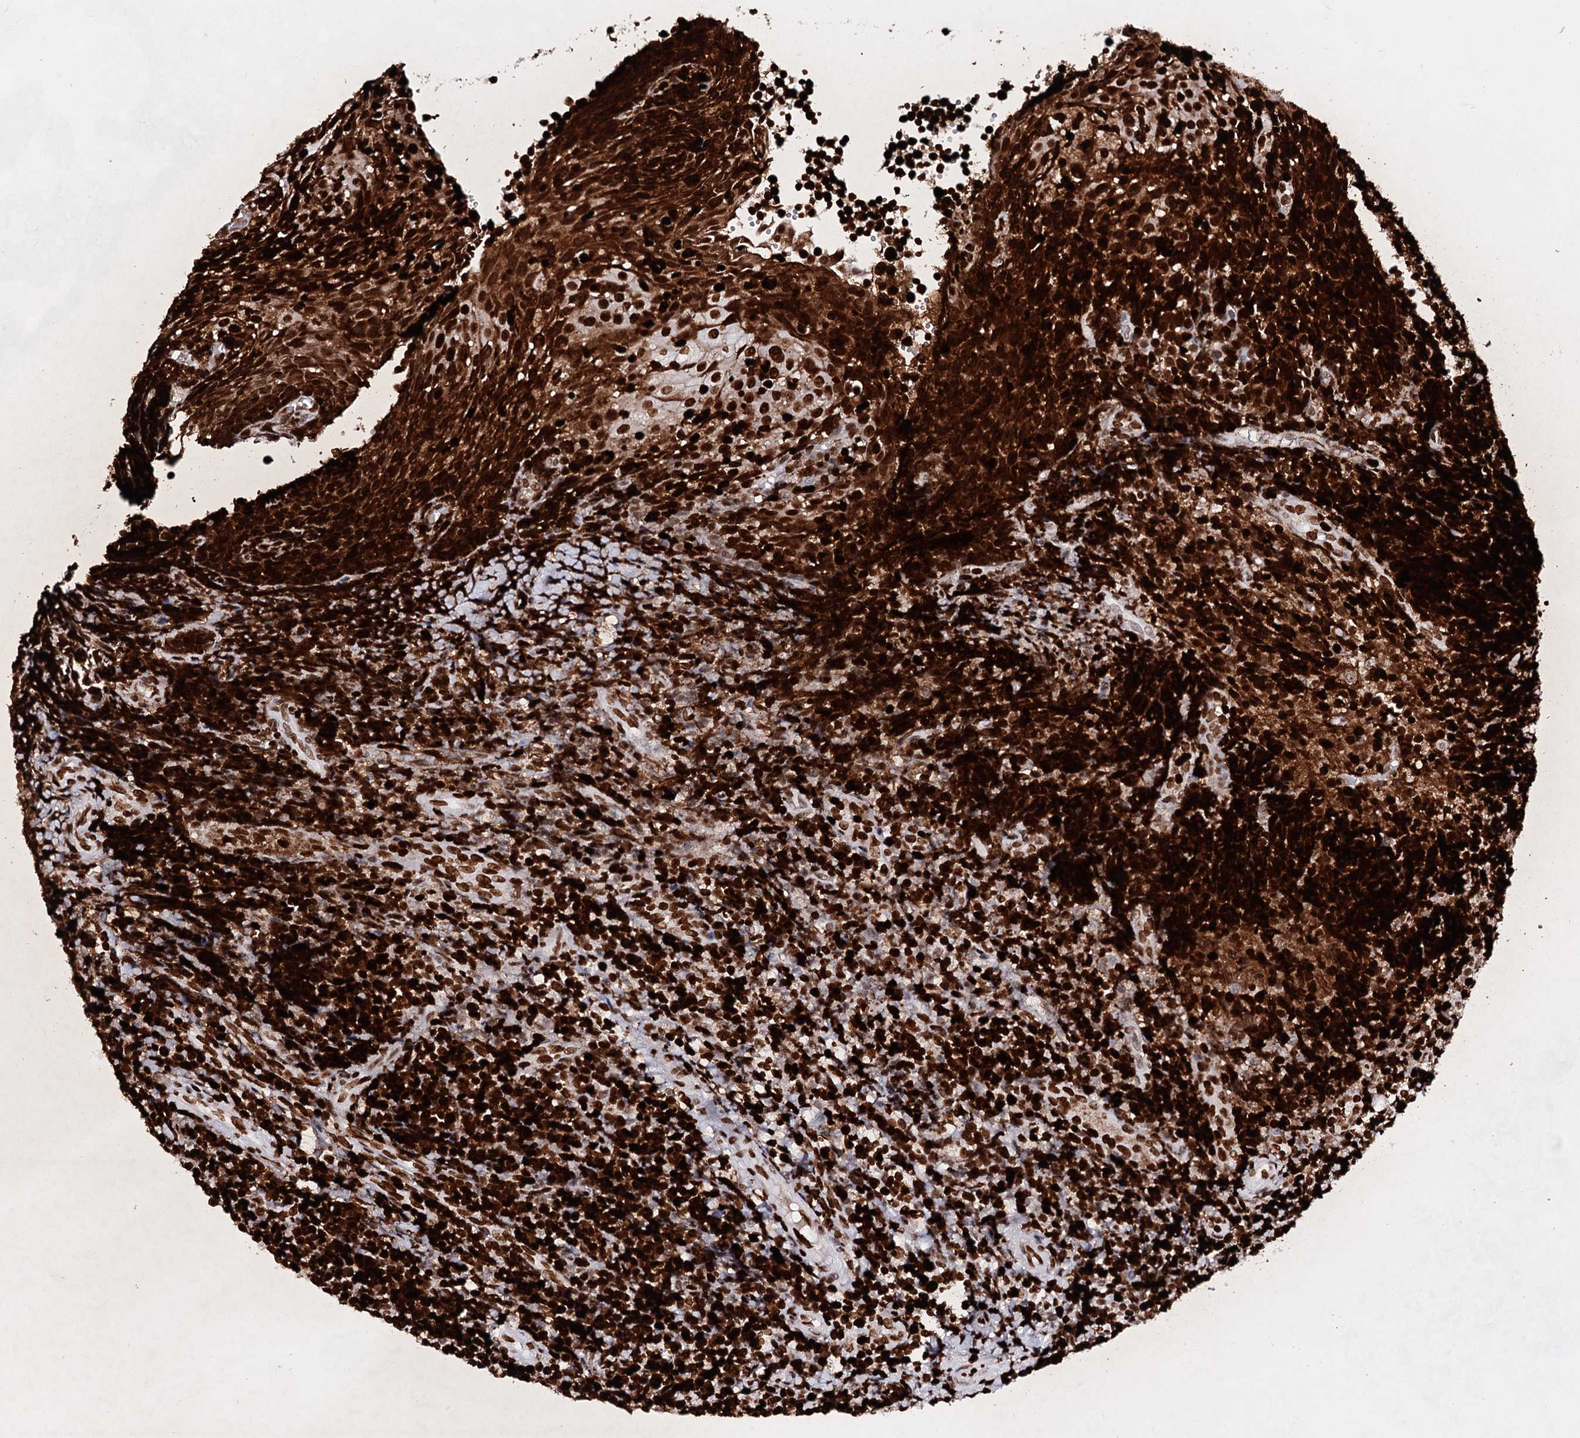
{"staining": {"intensity": "strong", "quantity": ">75%", "location": "nuclear"}, "tissue": "tonsil", "cell_type": "Germinal center cells", "image_type": "normal", "snomed": [{"axis": "morphology", "description": "Normal tissue, NOS"}, {"axis": "topography", "description": "Tonsil"}], "caption": "This histopathology image exhibits IHC staining of normal tonsil, with high strong nuclear positivity in about >75% of germinal center cells.", "gene": "HMGB2", "patient": {"sex": "female", "age": 19}}